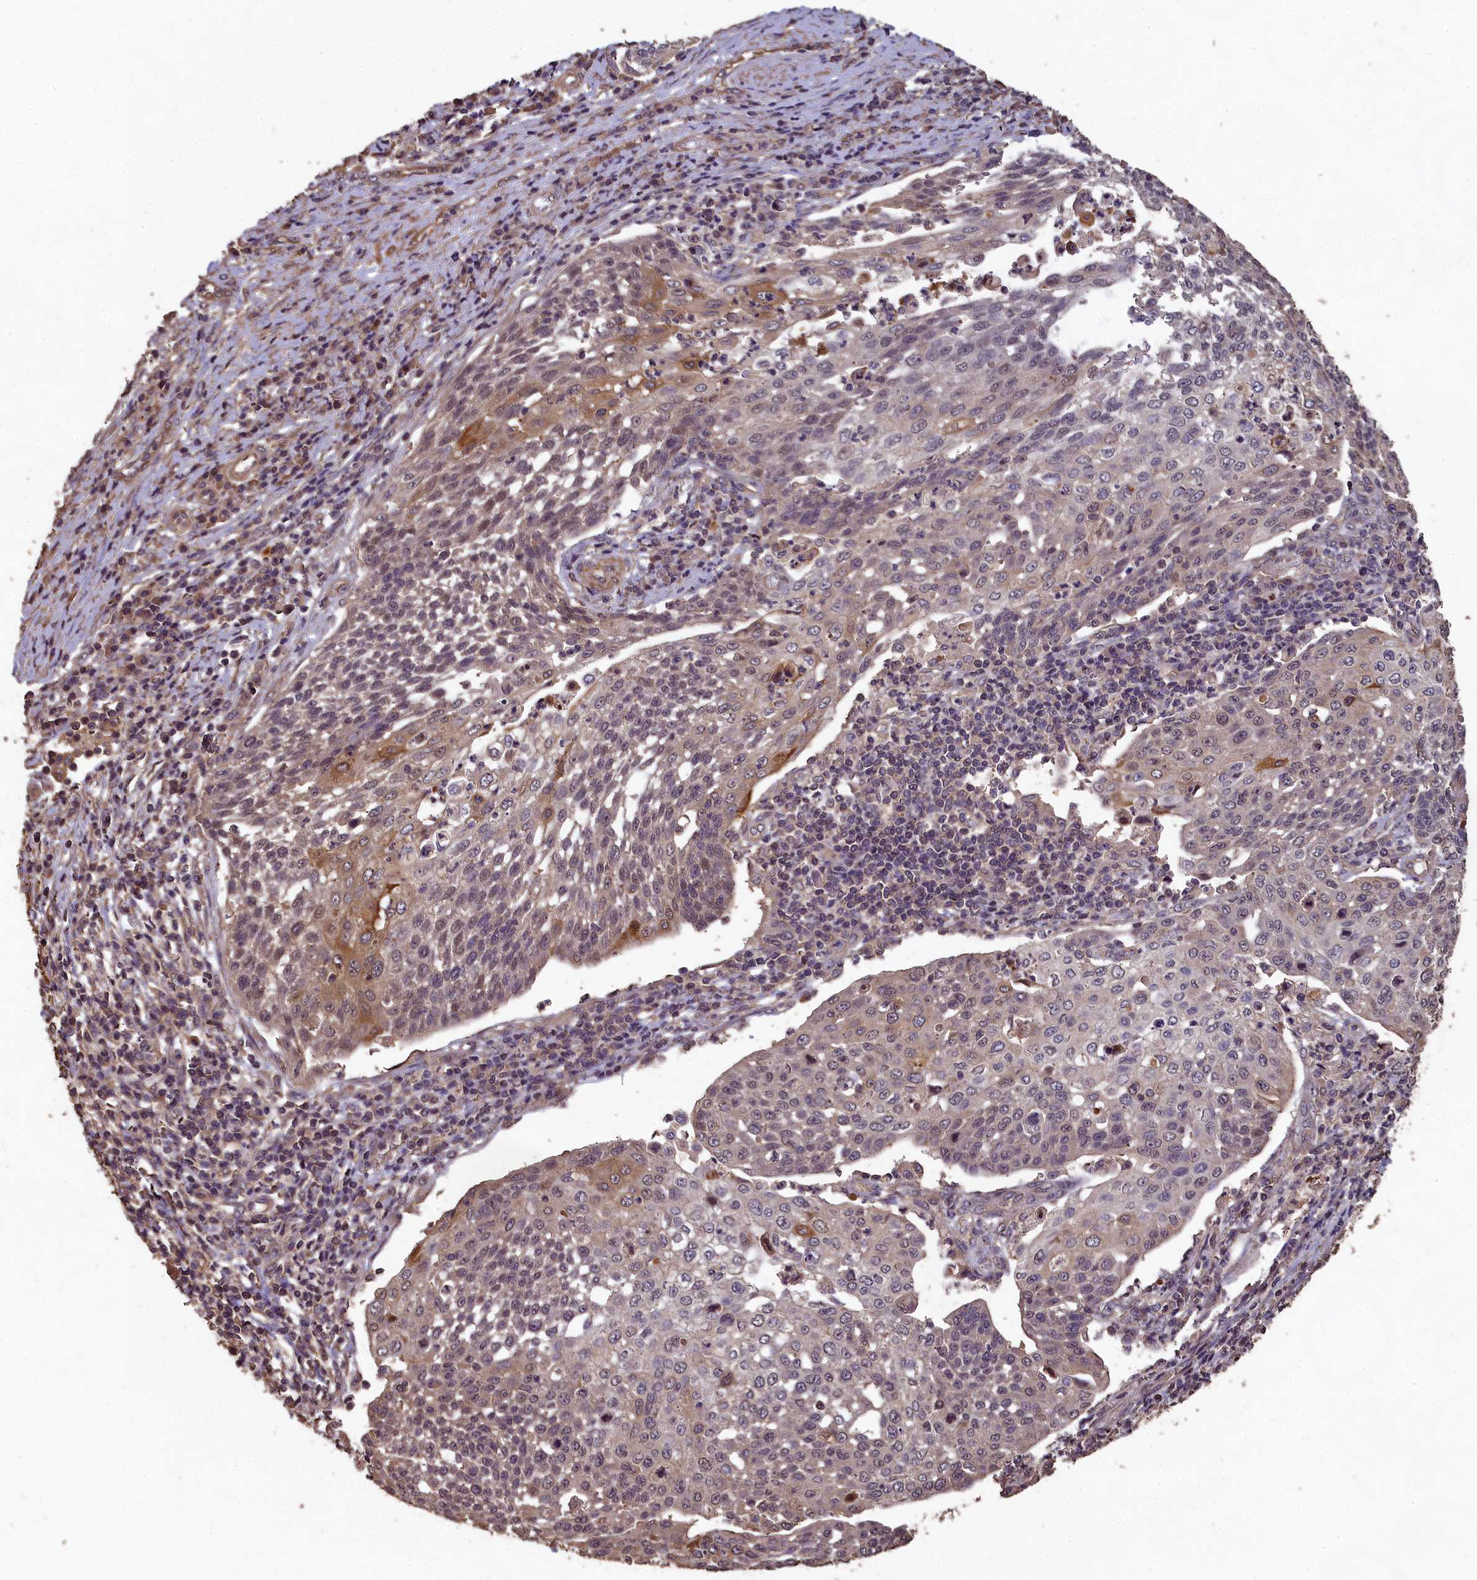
{"staining": {"intensity": "moderate", "quantity": "<25%", "location": "cytoplasmic/membranous"}, "tissue": "cervical cancer", "cell_type": "Tumor cells", "image_type": "cancer", "snomed": [{"axis": "morphology", "description": "Squamous cell carcinoma, NOS"}, {"axis": "topography", "description": "Cervix"}], "caption": "About <25% of tumor cells in cervical cancer display moderate cytoplasmic/membranous protein staining as visualized by brown immunohistochemical staining.", "gene": "CHD9", "patient": {"sex": "female", "age": 34}}